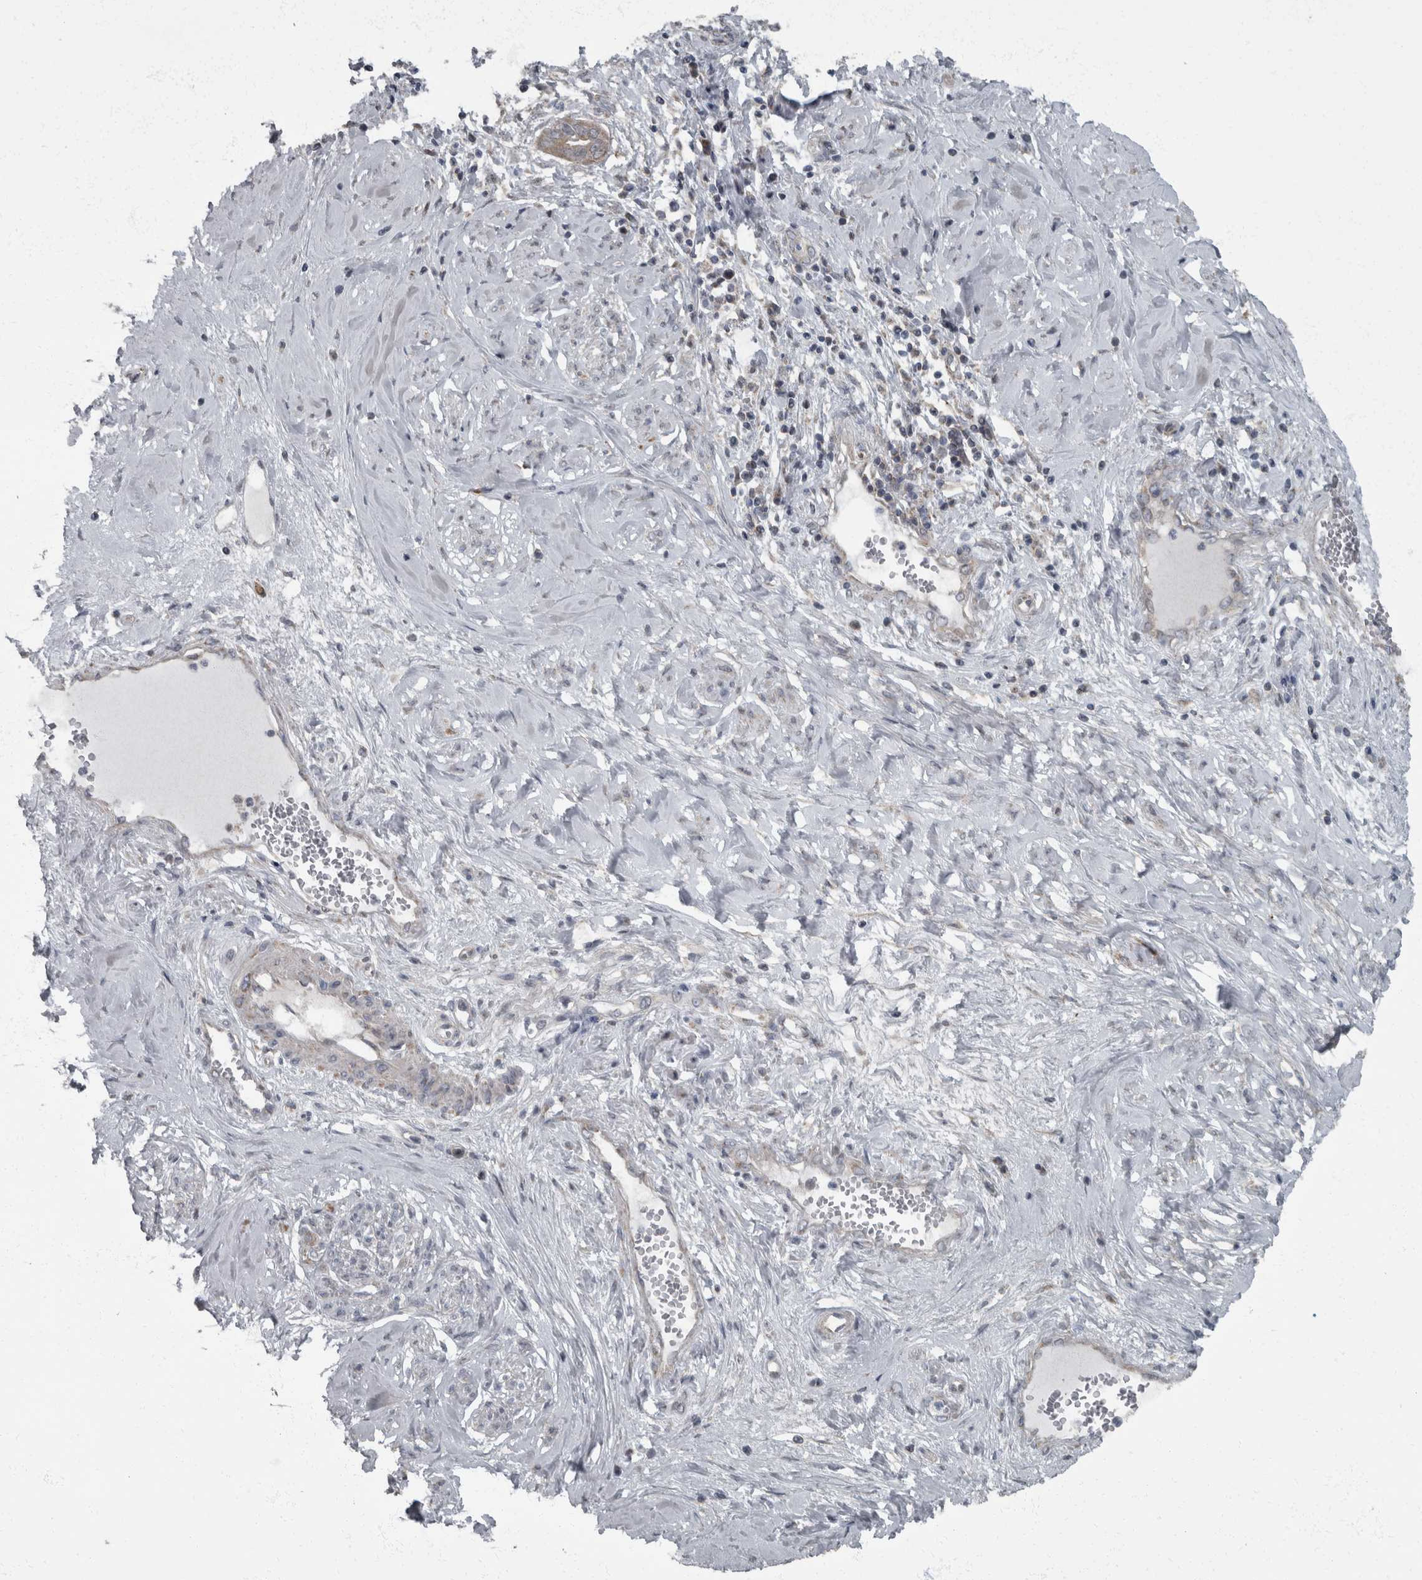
{"staining": {"intensity": "weak", "quantity": "<25%", "location": "cytoplasmic/membranous"}, "tissue": "cervical cancer", "cell_type": "Tumor cells", "image_type": "cancer", "snomed": [{"axis": "morphology", "description": "Adenocarcinoma, NOS"}, {"axis": "topography", "description": "Cervix"}], "caption": "An immunohistochemistry (IHC) micrograph of cervical cancer (adenocarcinoma) is shown. There is no staining in tumor cells of cervical cancer (adenocarcinoma).", "gene": "RABGGTB", "patient": {"sex": "female", "age": 44}}